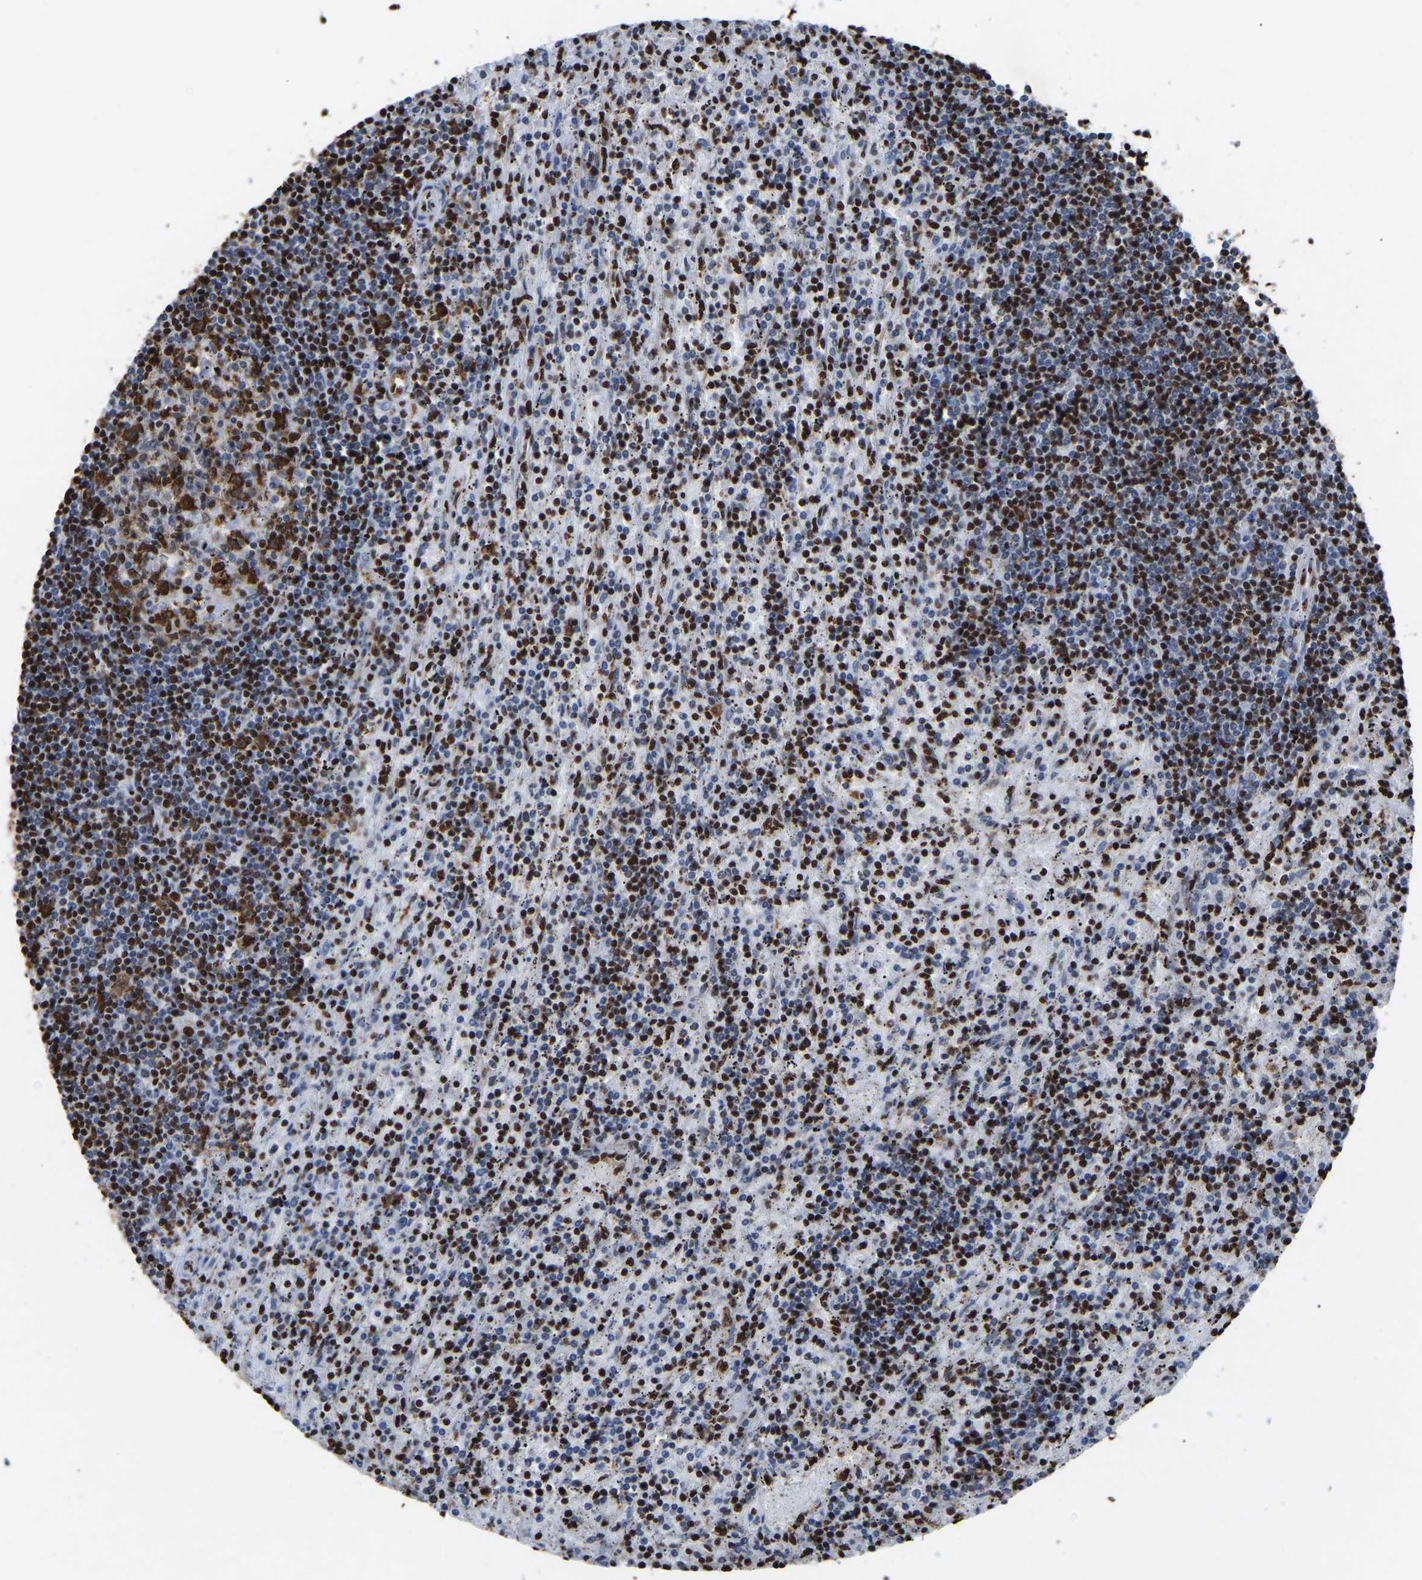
{"staining": {"intensity": "strong", "quantity": ">75%", "location": "nuclear"}, "tissue": "lymphoma", "cell_type": "Tumor cells", "image_type": "cancer", "snomed": [{"axis": "morphology", "description": "Malignant lymphoma, non-Hodgkin's type, Low grade"}, {"axis": "topography", "description": "Spleen"}], "caption": "Low-grade malignant lymphoma, non-Hodgkin's type was stained to show a protein in brown. There is high levels of strong nuclear expression in about >75% of tumor cells.", "gene": "RBL2", "patient": {"sex": "male", "age": 76}}